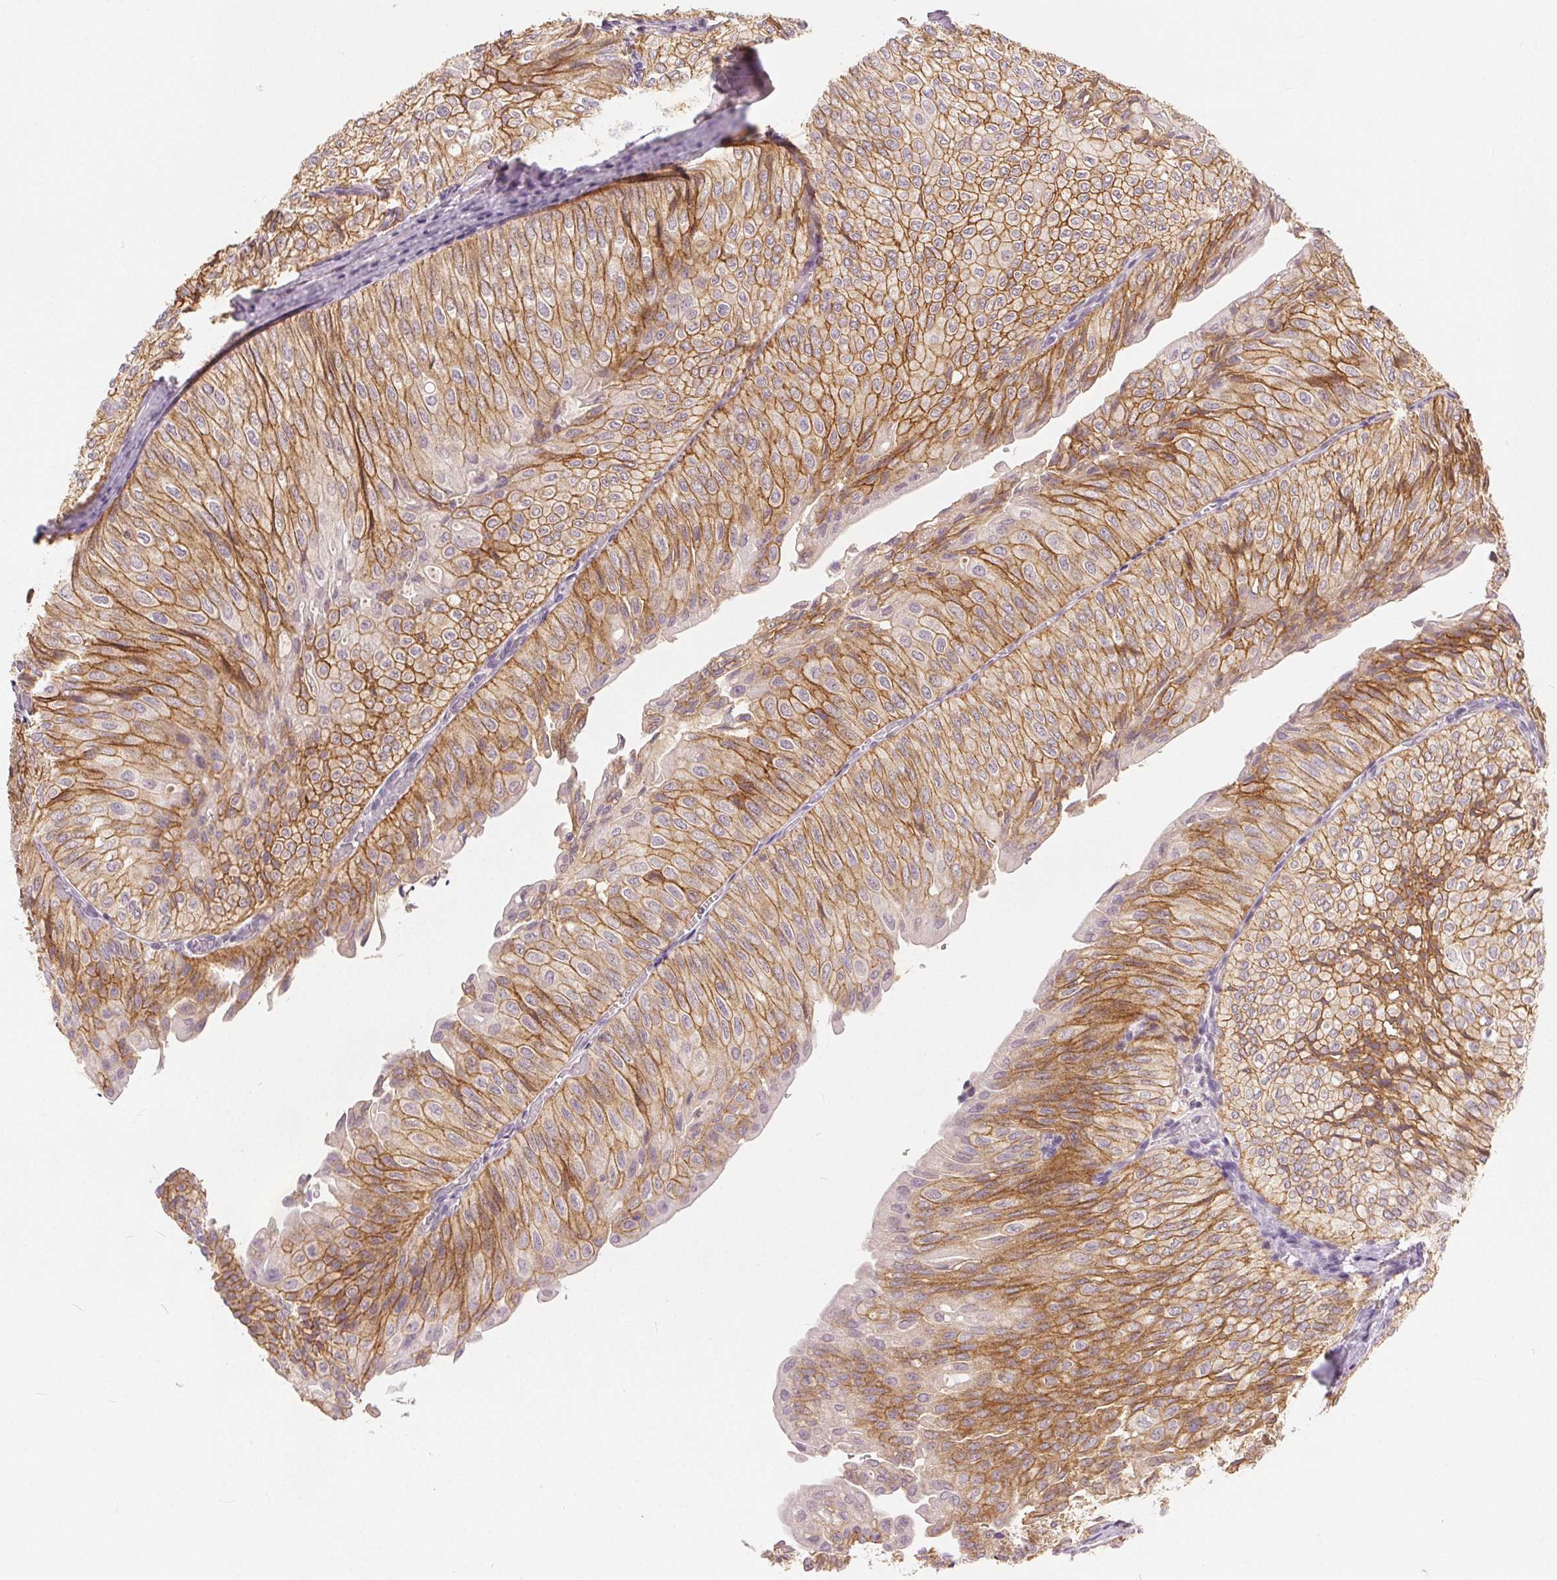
{"staining": {"intensity": "moderate", "quantity": ">75%", "location": "cytoplasmic/membranous"}, "tissue": "urothelial cancer", "cell_type": "Tumor cells", "image_type": "cancer", "snomed": [{"axis": "morphology", "description": "Urothelial carcinoma, NOS"}, {"axis": "topography", "description": "Urinary bladder"}], "caption": "About >75% of tumor cells in urothelial cancer display moderate cytoplasmic/membranous protein expression as visualized by brown immunohistochemical staining.", "gene": "CA12", "patient": {"sex": "male", "age": 62}}